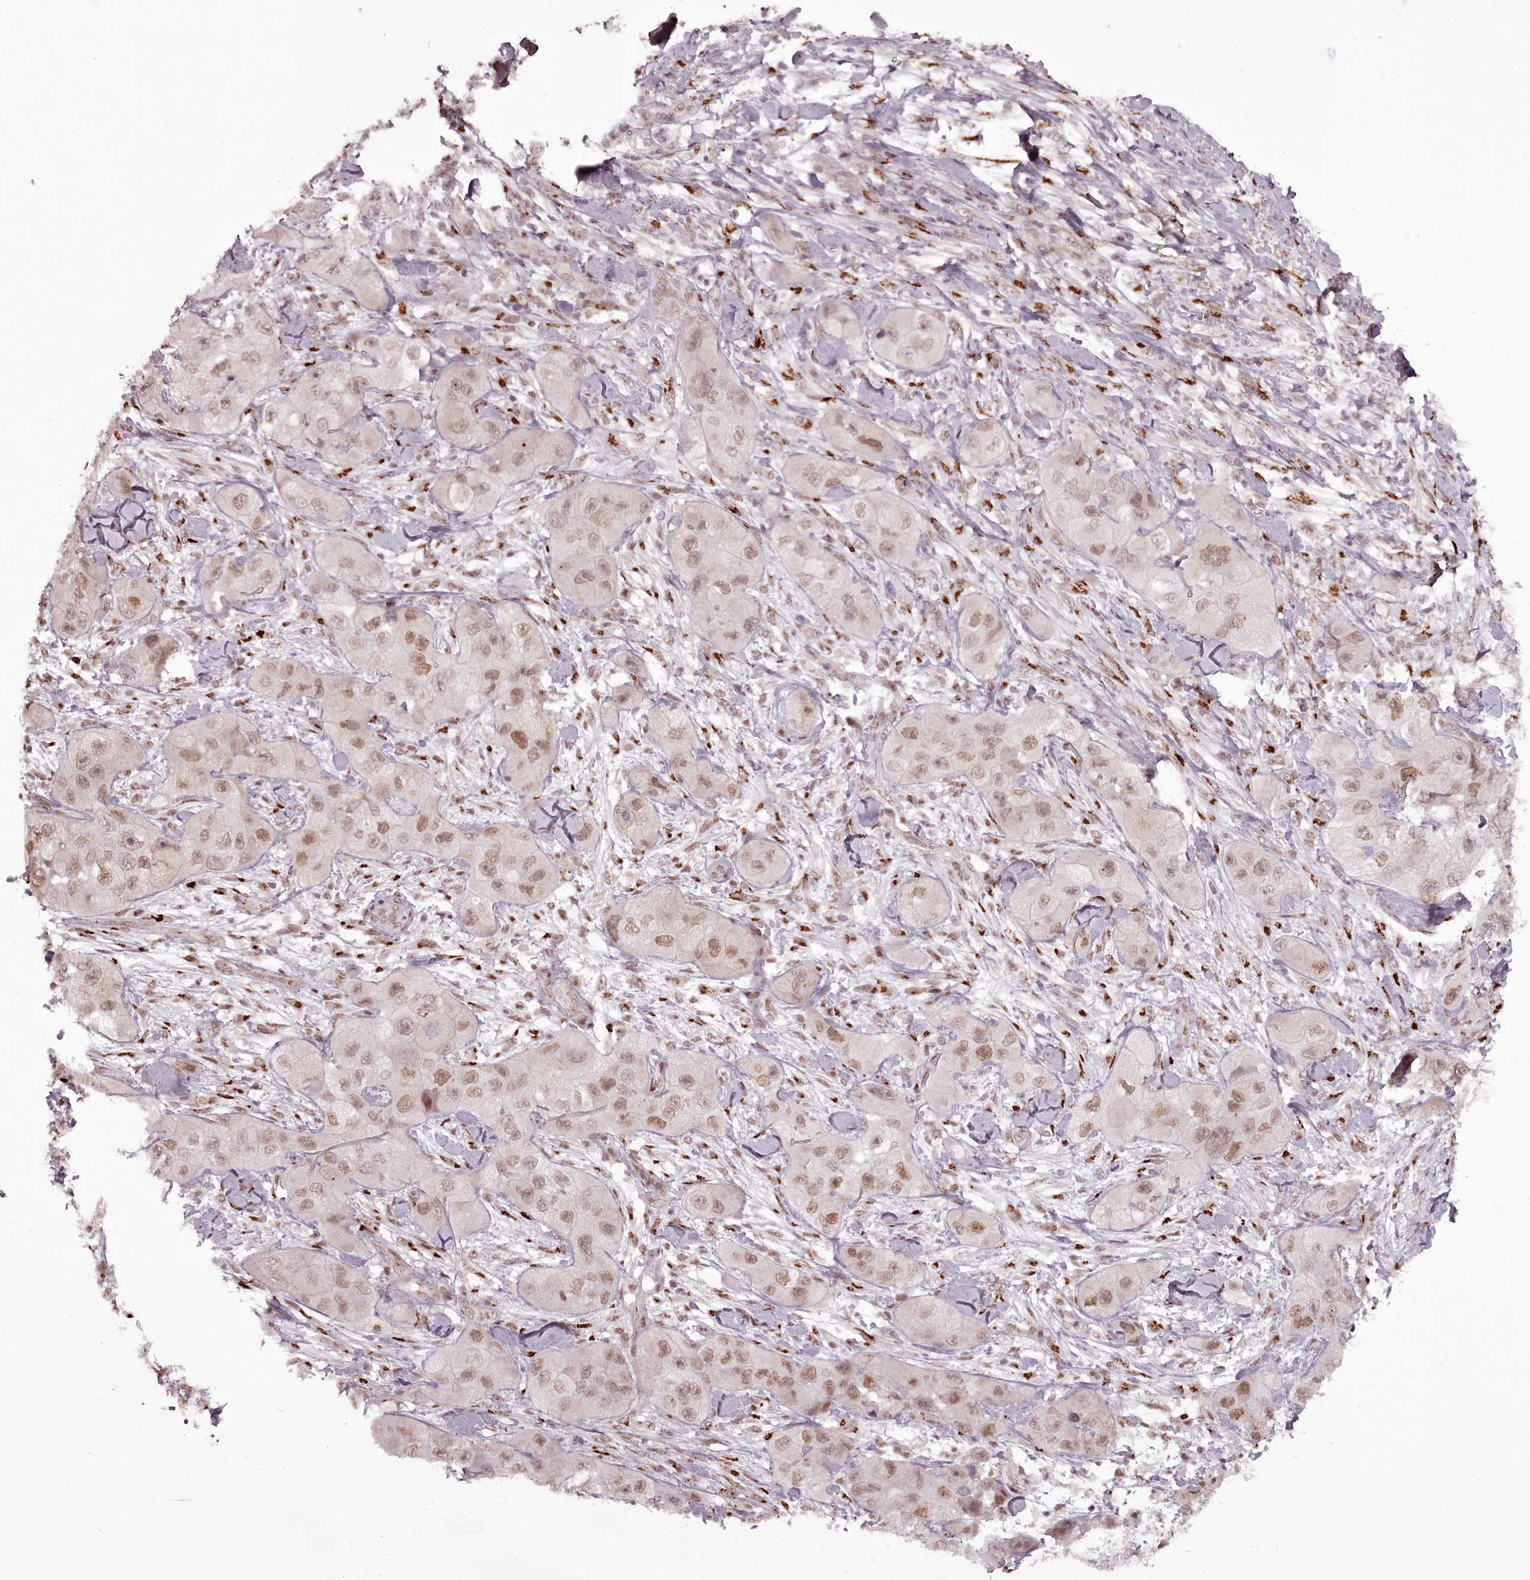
{"staining": {"intensity": "moderate", "quantity": ">75%", "location": "nuclear"}, "tissue": "skin cancer", "cell_type": "Tumor cells", "image_type": "cancer", "snomed": [{"axis": "morphology", "description": "Squamous cell carcinoma, NOS"}, {"axis": "topography", "description": "Skin"}, {"axis": "topography", "description": "Subcutis"}], "caption": "A high-resolution image shows immunohistochemistry staining of skin cancer, which displays moderate nuclear staining in about >75% of tumor cells. The staining is performed using DAB brown chromogen to label protein expression. The nuclei are counter-stained blue using hematoxylin.", "gene": "CEP83", "patient": {"sex": "male", "age": 73}}